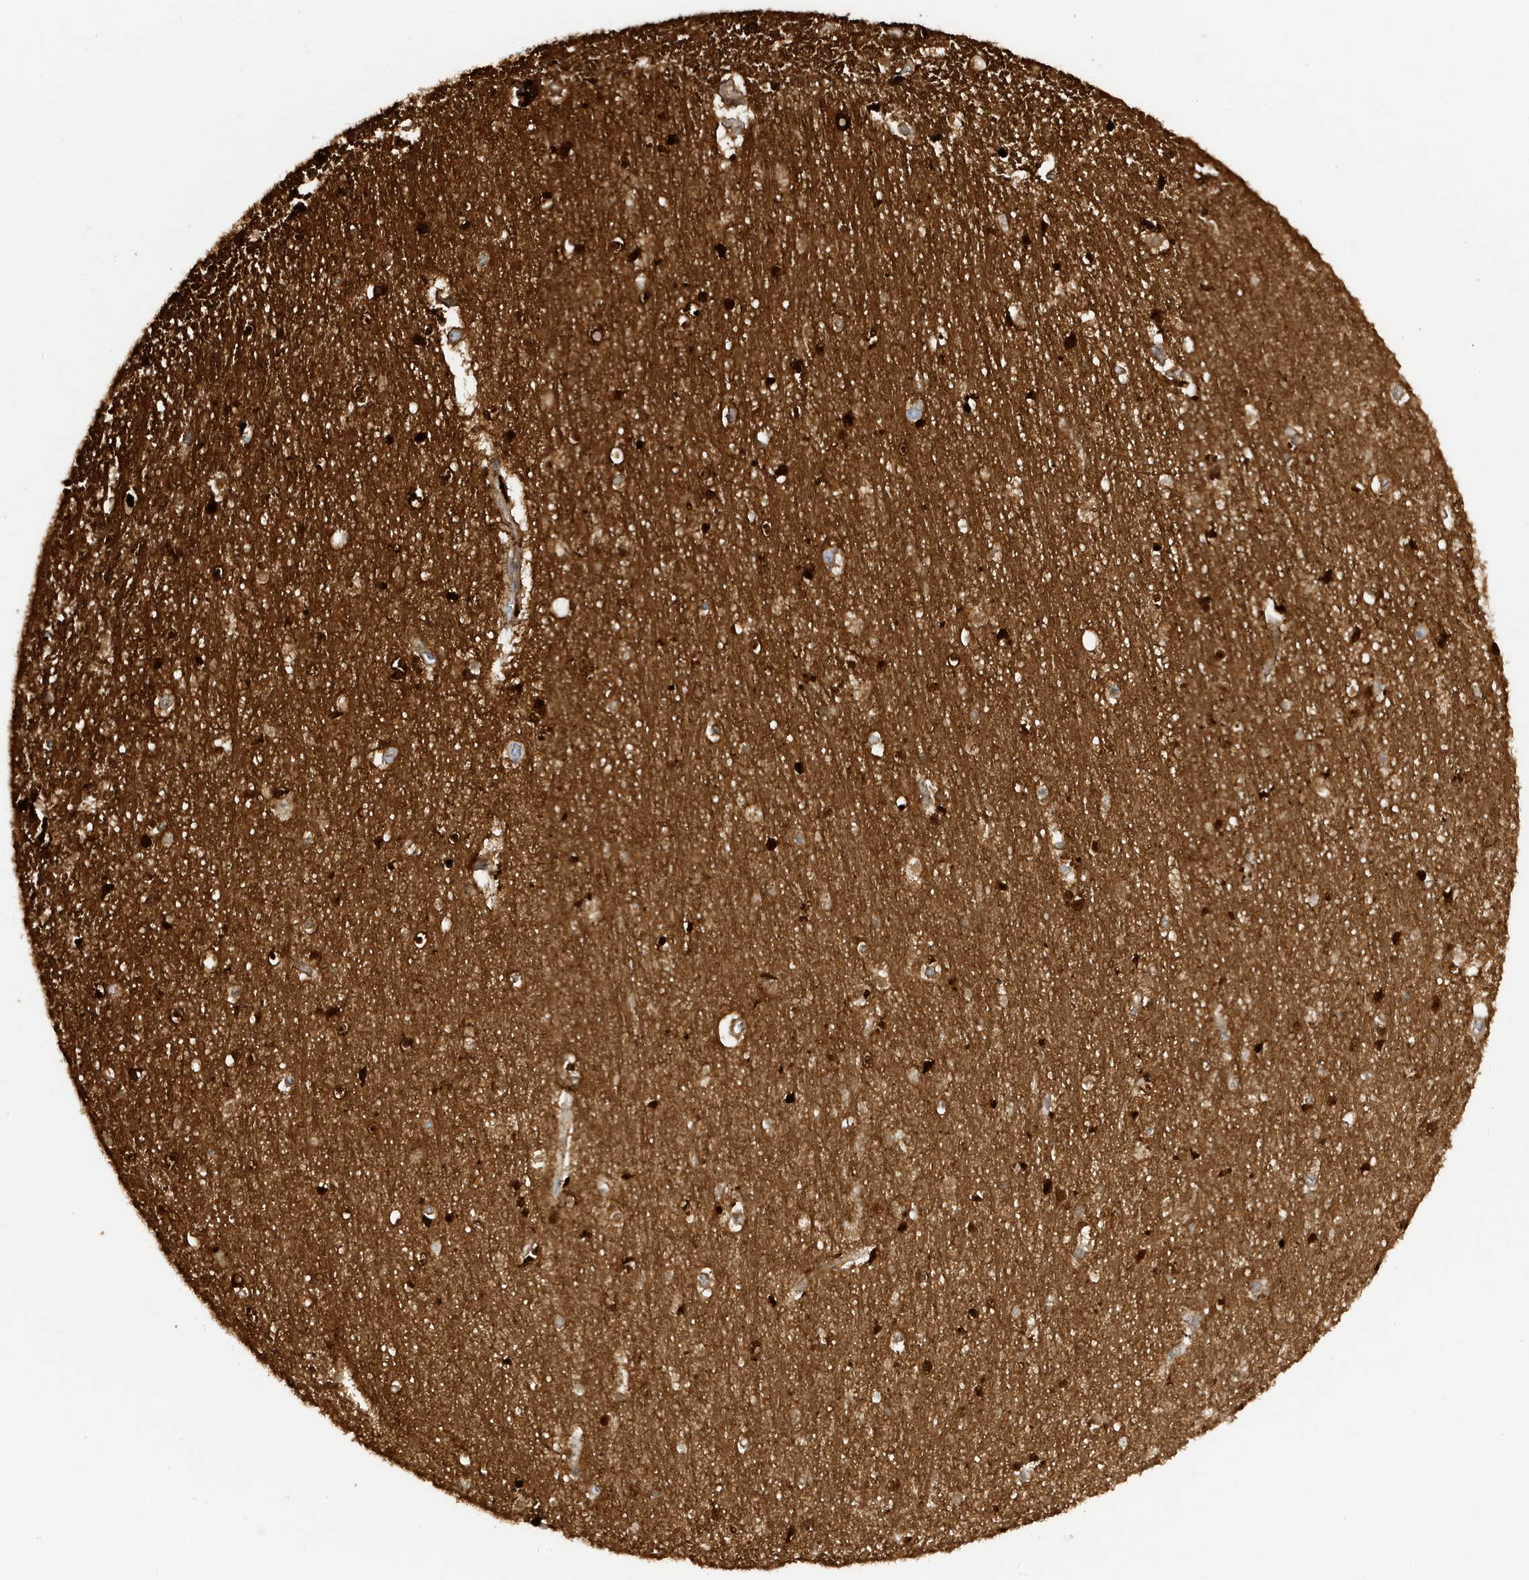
{"staining": {"intensity": "strong", "quantity": "<25%", "location": "cytoplasmic/membranous"}, "tissue": "hippocampus", "cell_type": "Glial cells", "image_type": "normal", "snomed": [{"axis": "morphology", "description": "Normal tissue, NOS"}, {"axis": "topography", "description": "Hippocampus"}], "caption": "Strong cytoplasmic/membranous staining for a protein is seen in approximately <25% of glial cells of unremarkable hippocampus using IHC.", "gene": "CDC42EP3", "patient": {"sex": "female", "age": 64}}